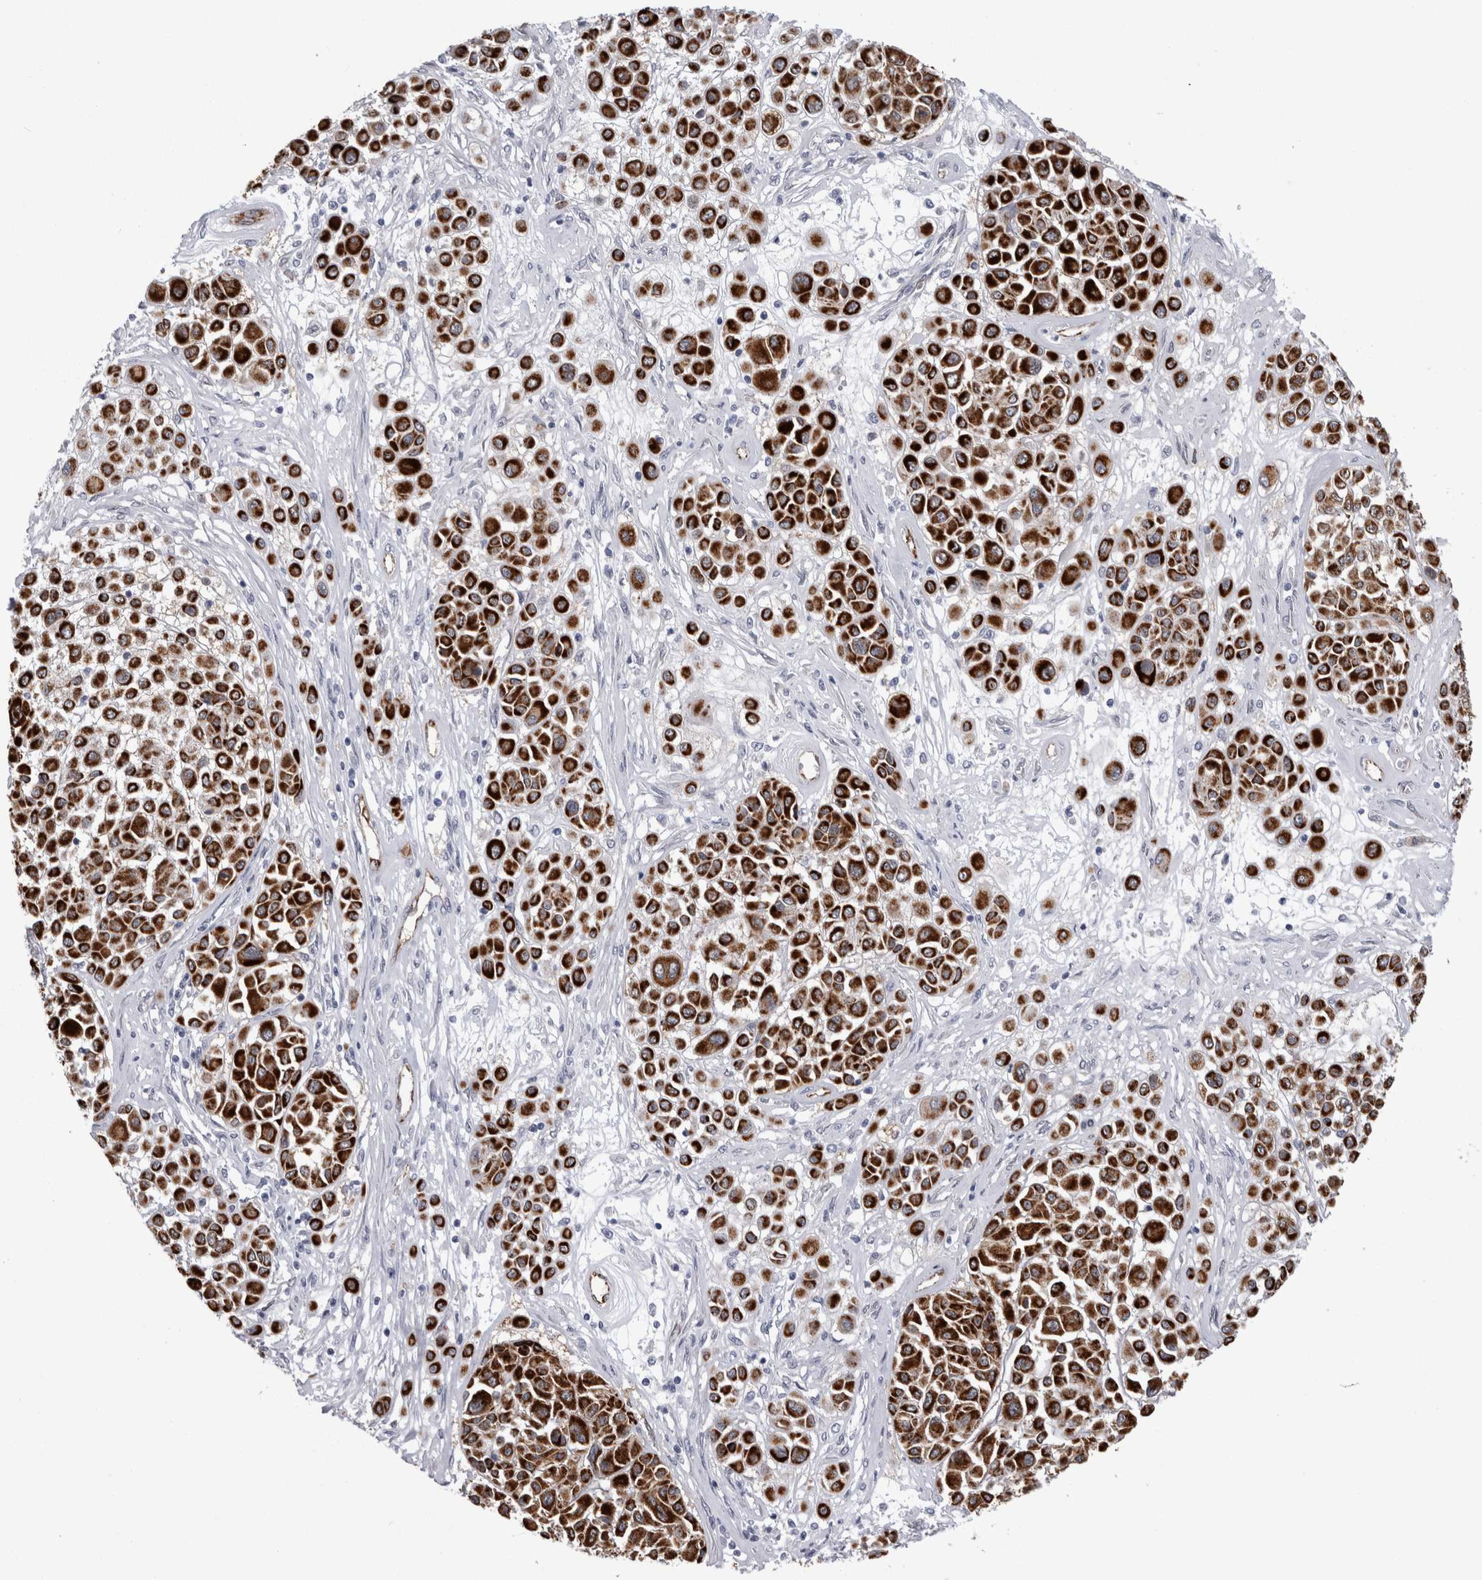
{"staining": {"intensity": "strong", "quantity": ">75%", "location": "cytoplasmic/membranous"}, "tissue": "melanoma", "cell_type": "Tumor cells", "image_type": "cancer", "snomed": [{"axis": "morphology", "description": "Malignant melanoma, Metastatic site"}, {"axis": "topography", "description": "Soft tissue"}], "caption": "A high amount of strong cytoplasmic/membranous positivity is present in about >75% of tumor cells in malignant melanoma (metastatic site) tissue.", "gene": "ACOT7", "patient": {"sex": "male", "age": 41}}